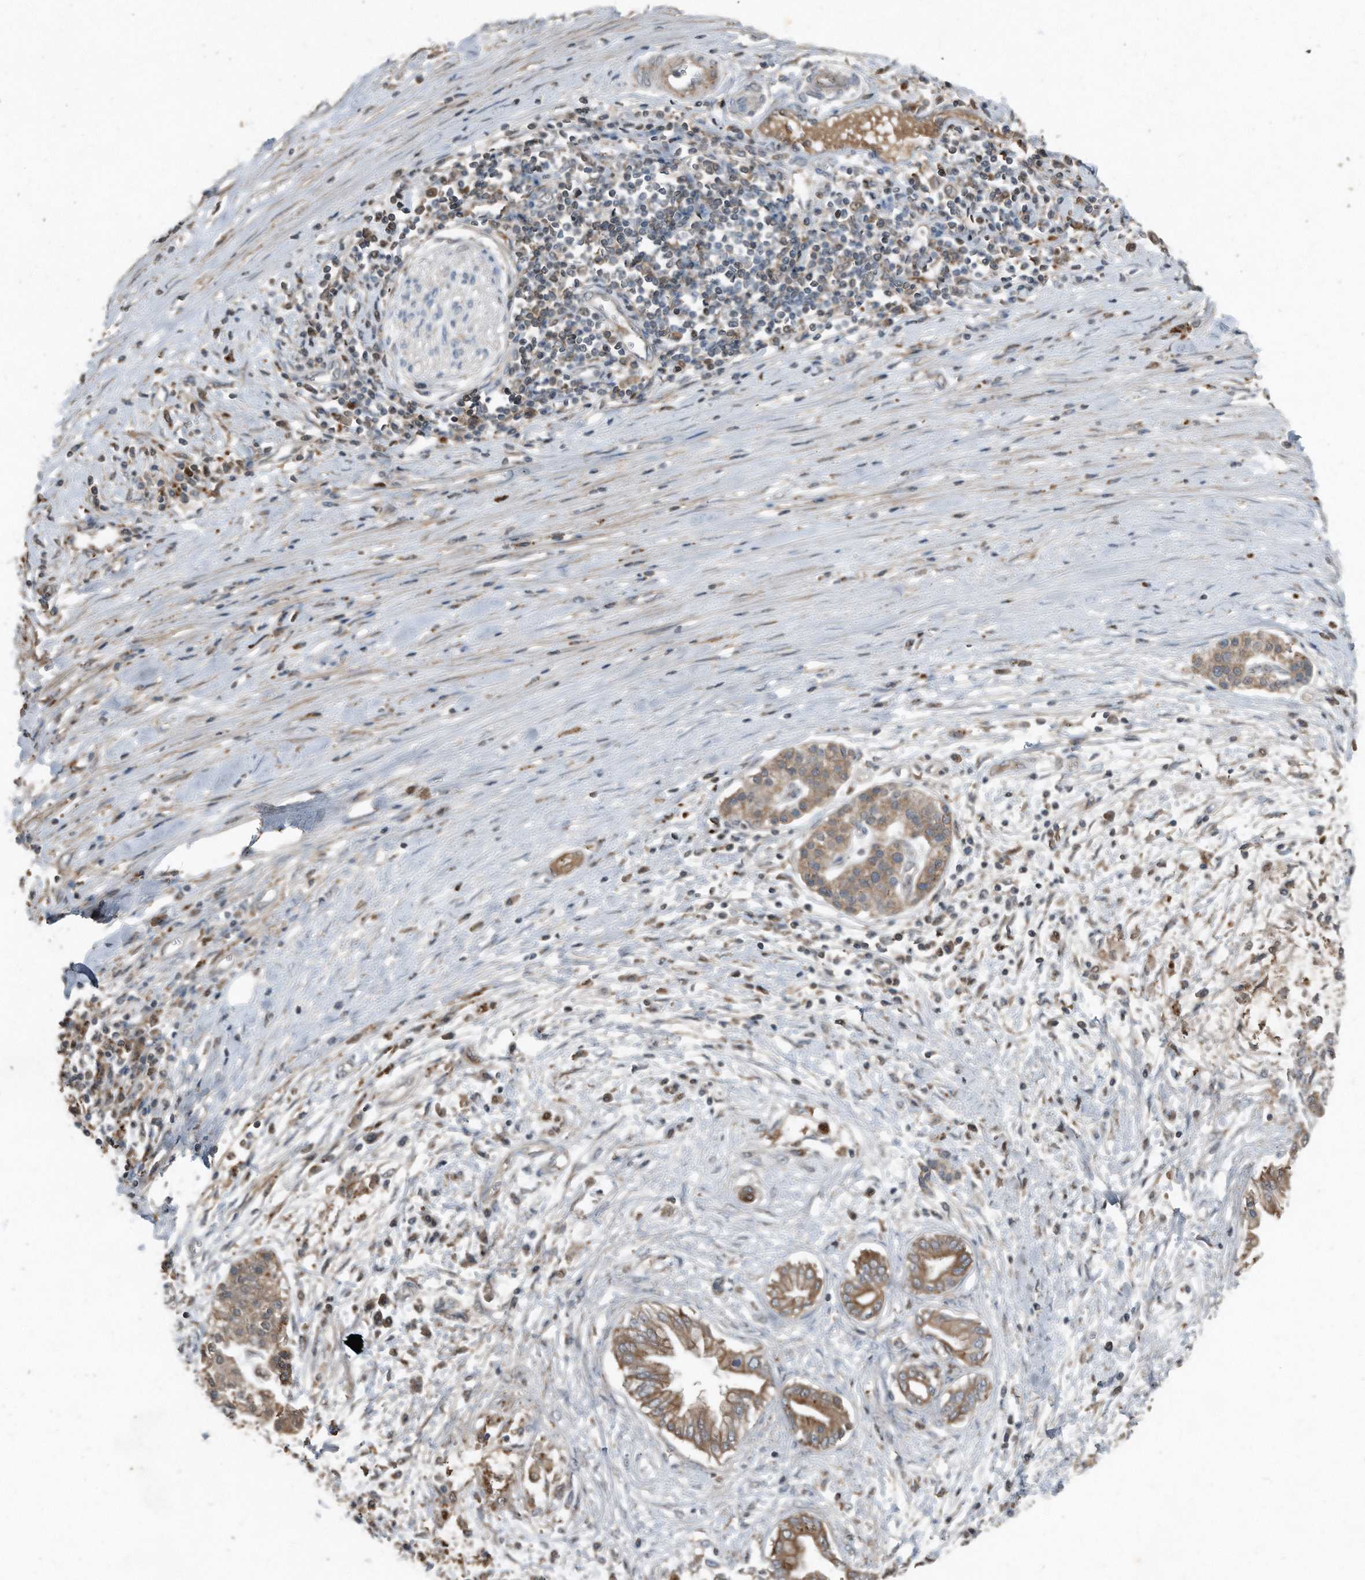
{"staining": {"intensity": "moderate", "quantity": ">75%", "location": "cytoplasmic/membranous"}, "tissue": "pancreatic cancer", "cell_type": "Tumor cells", "image_type": "cancer", "snomed": [{"axis": "morphology", "description": "Adenocarcinoma, NOS"}, {"axis": "topography", "description": "Pancreas"}], "caption": "A brown stain shows moderate cytoplasmic/membranous staining of a protein in pancreatic cancer tumor cells. (Brightfield microscopy of DAB IHC at high magnification).", "gene": "C9", "patient": {"sex": "male", "age": 58}}